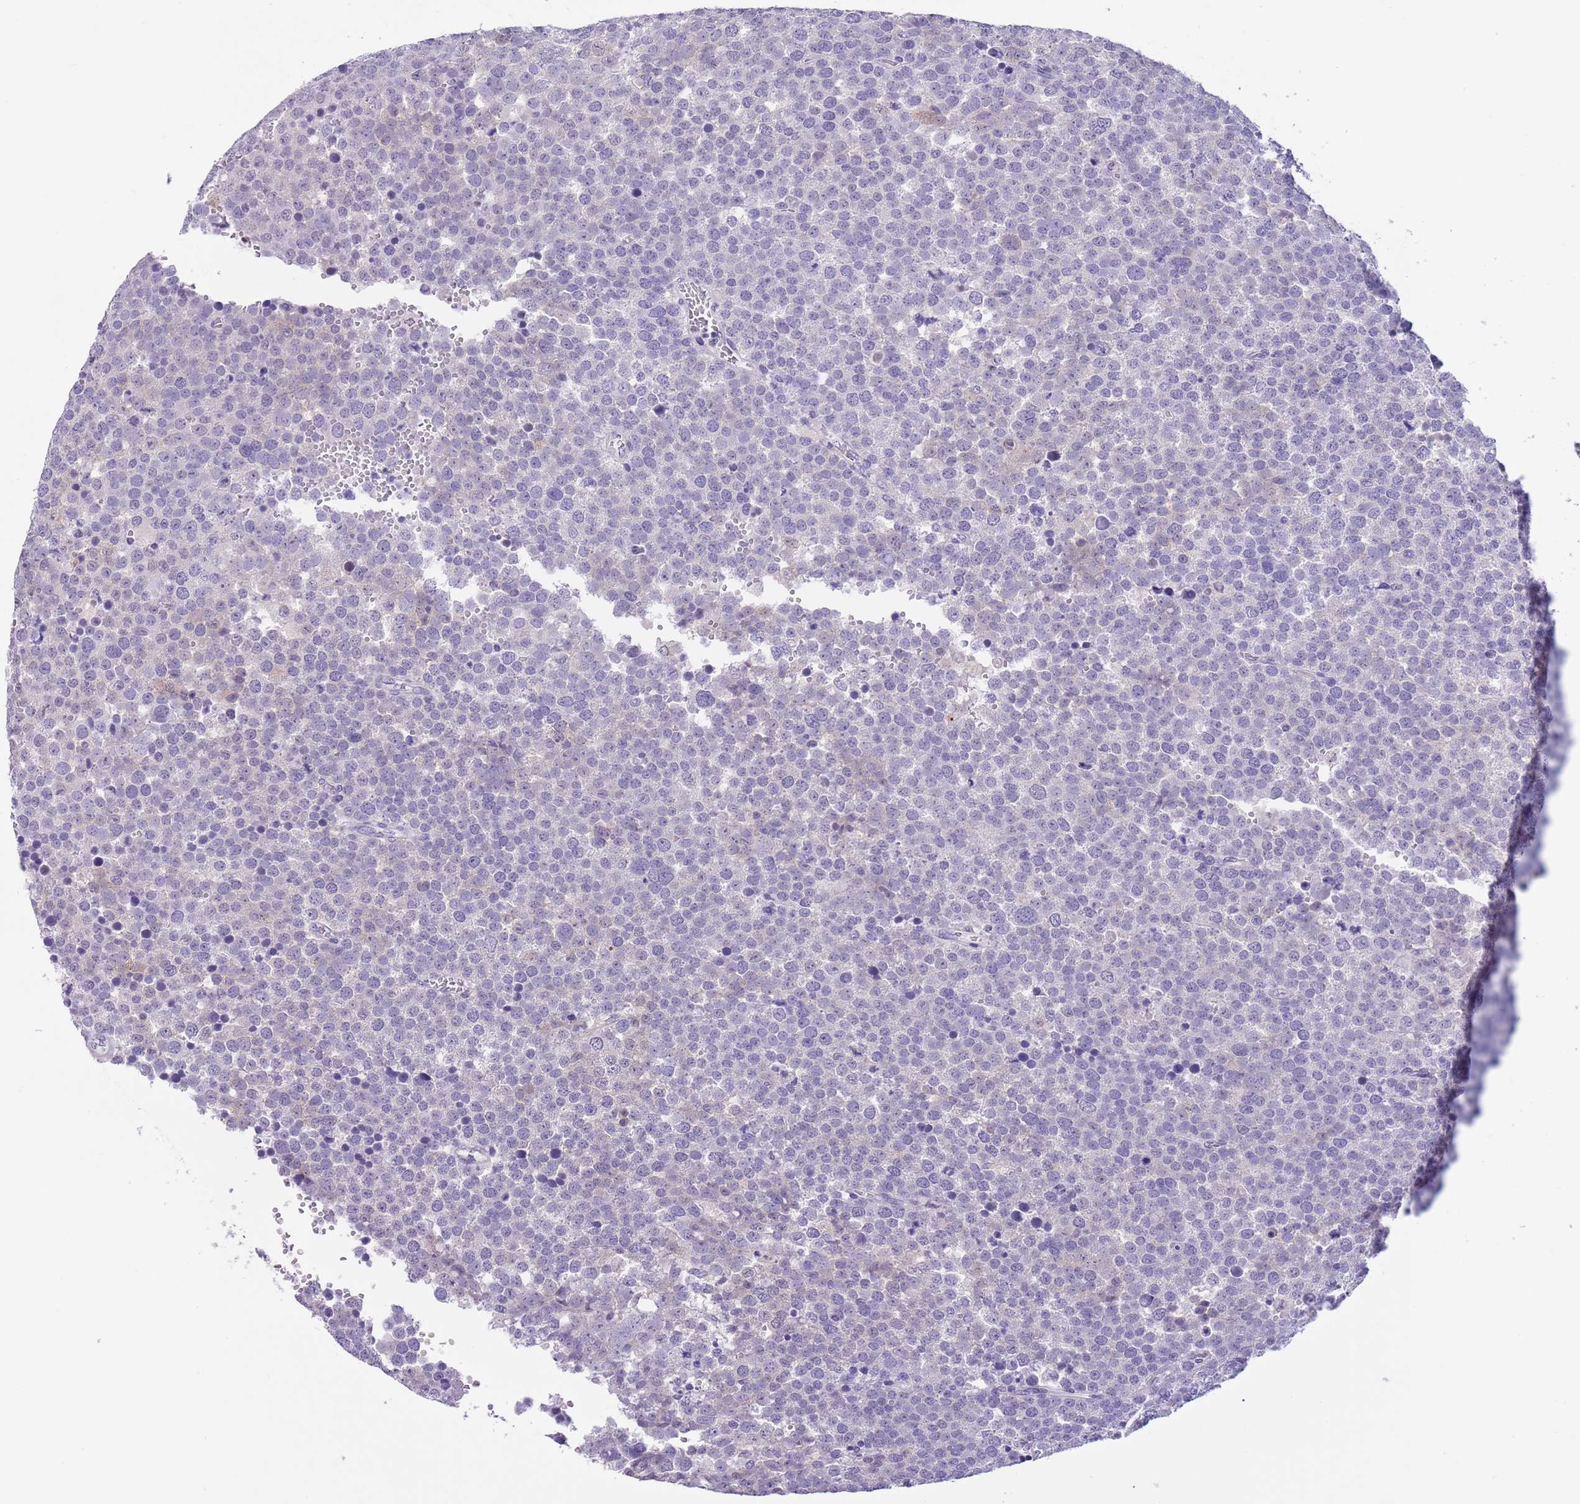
{"staining": {"intensity": "negative", "quantity": "none", "location": "none"}, "tissue": "testis cancer", "cell_type": "Tumor cells", "image_type": "cancer", "snomed": [{"axis": "morphology", "description": "Seminoma, NOS"}, {"axis": "topography", "description": "Testis"}], "caption": "Image shows no protein positivity in tumor cells of testis cancer tissue.", "gene": "PFKFB2", "patient": {"sex": "male", "age": 71}}